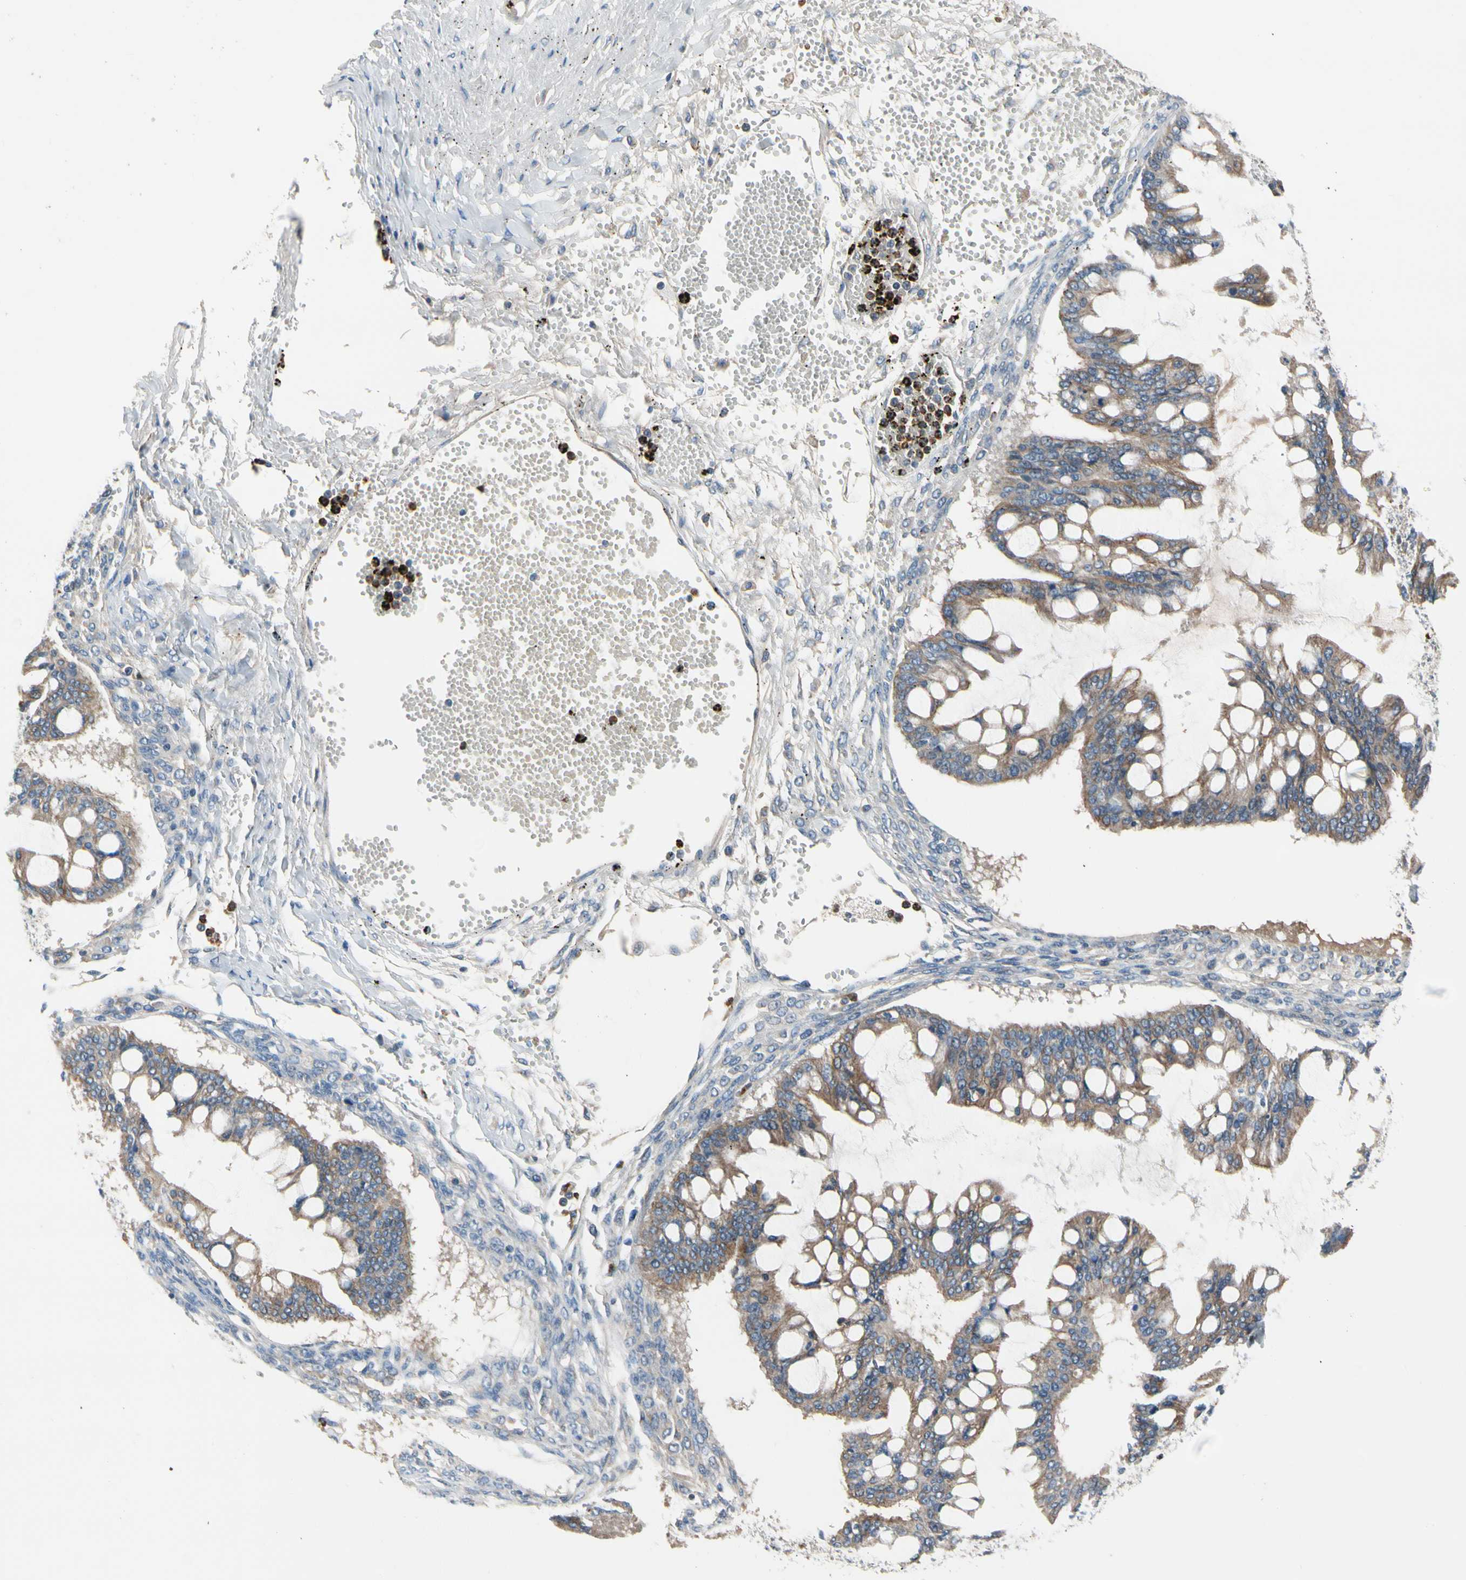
{"staining": {"intensity": "moderate", "quantity": ">75%", "location": "cytoplasmic/membranous"}, "tissue": "ovarian cancer", "cell_type": "Tumor cells", "image_type": "cancer", "snomed": [{"axis": "morphology", "description": "Cystadenocarcinoma, mucinous, NOS"}, {"axis": "topography", "description": "Ovary"}], "caption": "IHC of mucinous cystadenocarcinoma (ovarian) demonstrates medium levels of moderate cytoplasmic/membranous expression in about >75% of tumor cells.", "gene": "HJURP", "patient": {"sex": "female", "age": 73}}